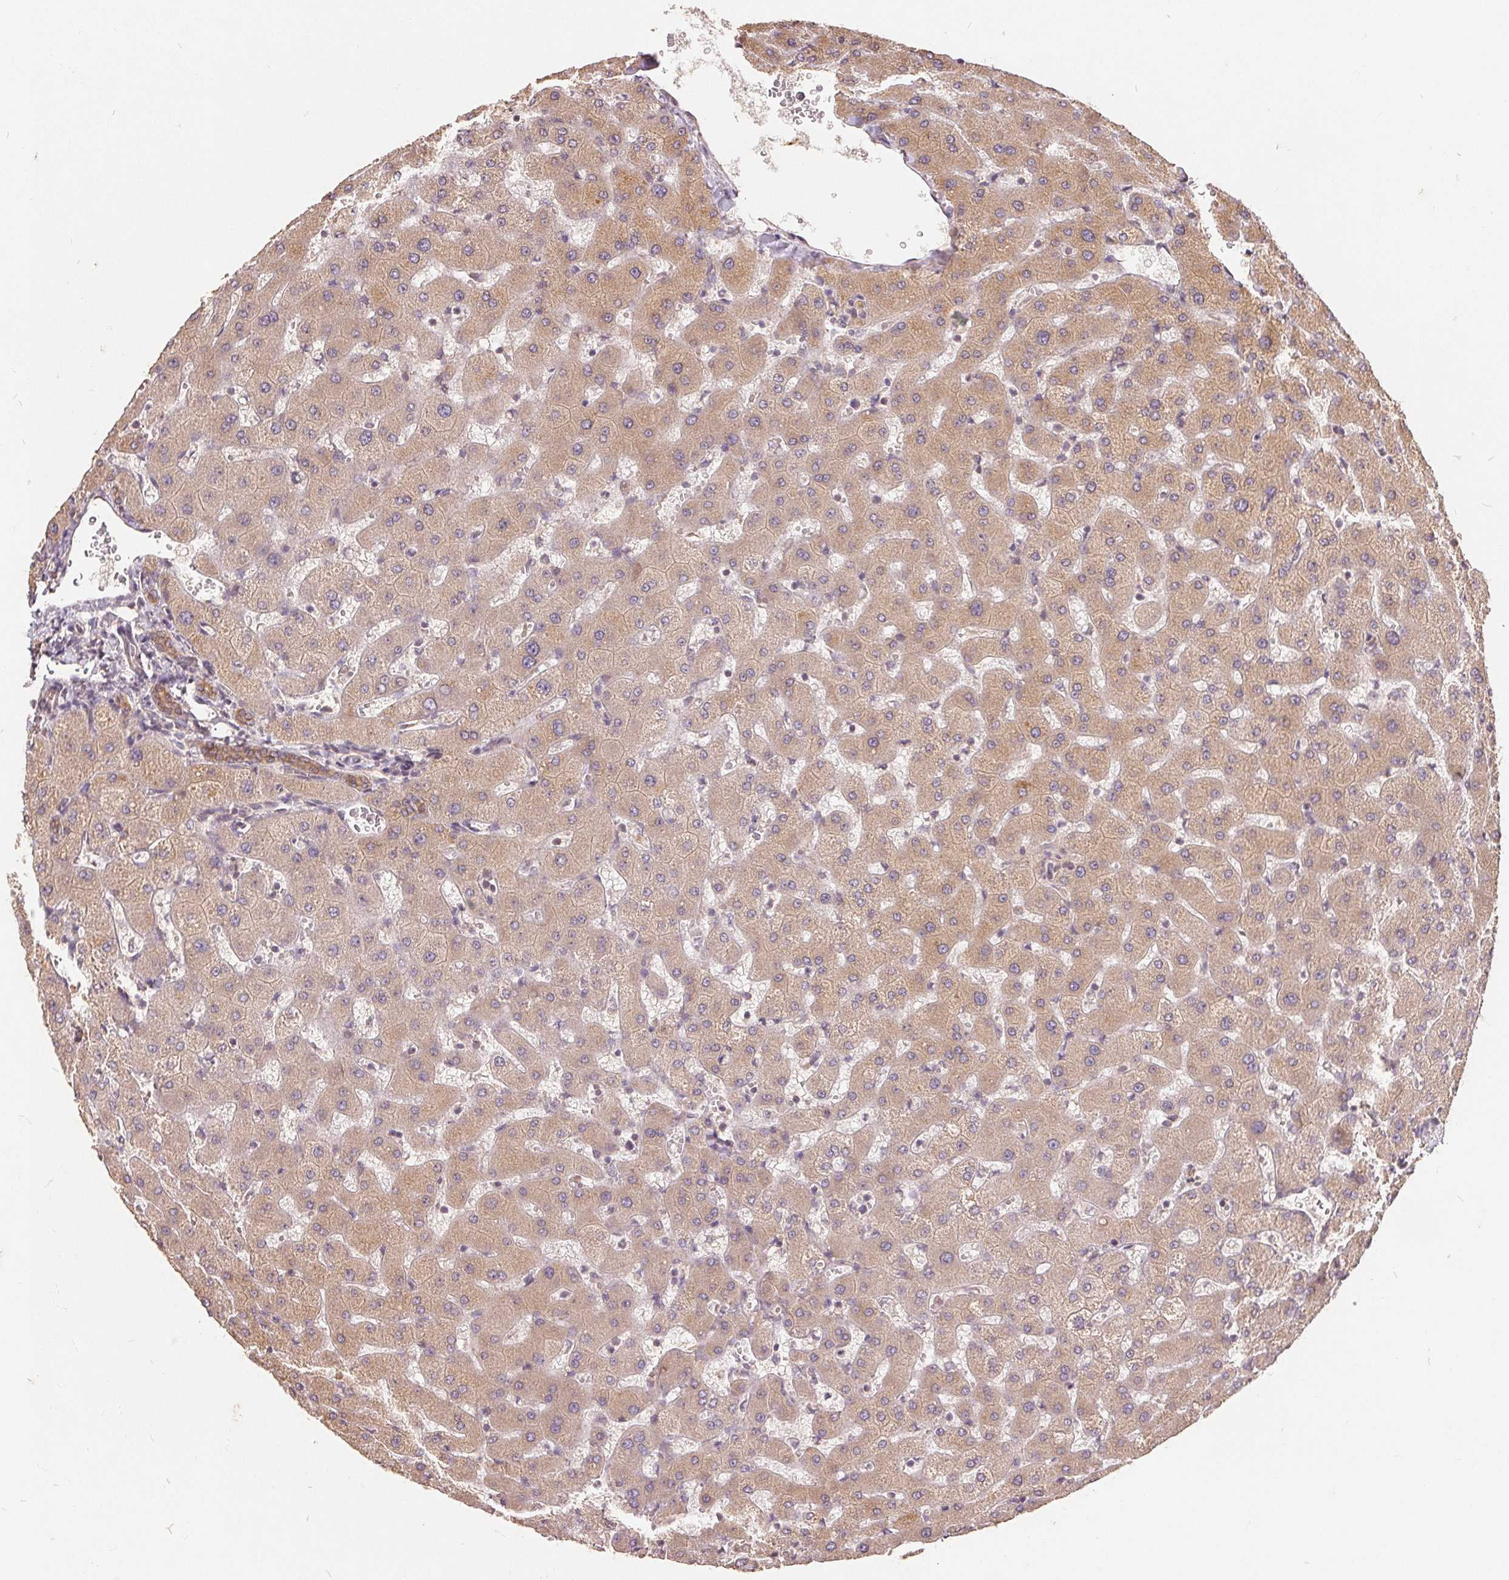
{"staining": {"intensity": "moderate", "quantity": ">75%", "location": "cytoplasmic/membranous"}, "tissue": "liver", "cell_type": "Cholangiocytes", "image_type": "normal", "snomed": [{"axis": "morphology", "description": "Normal tissue, NOS"}, {"axis": "topography", "description": "Liver"}], "caption": "IHC micrograph of unremarkable liver stained for a protein (brown), which demonstrates medium levels of moderate cytoplasmic/membranous positivity in about >75% of cholangiocytes.", "gene": "CDIPT", "patient": {"sex": "female", "age": 63}}